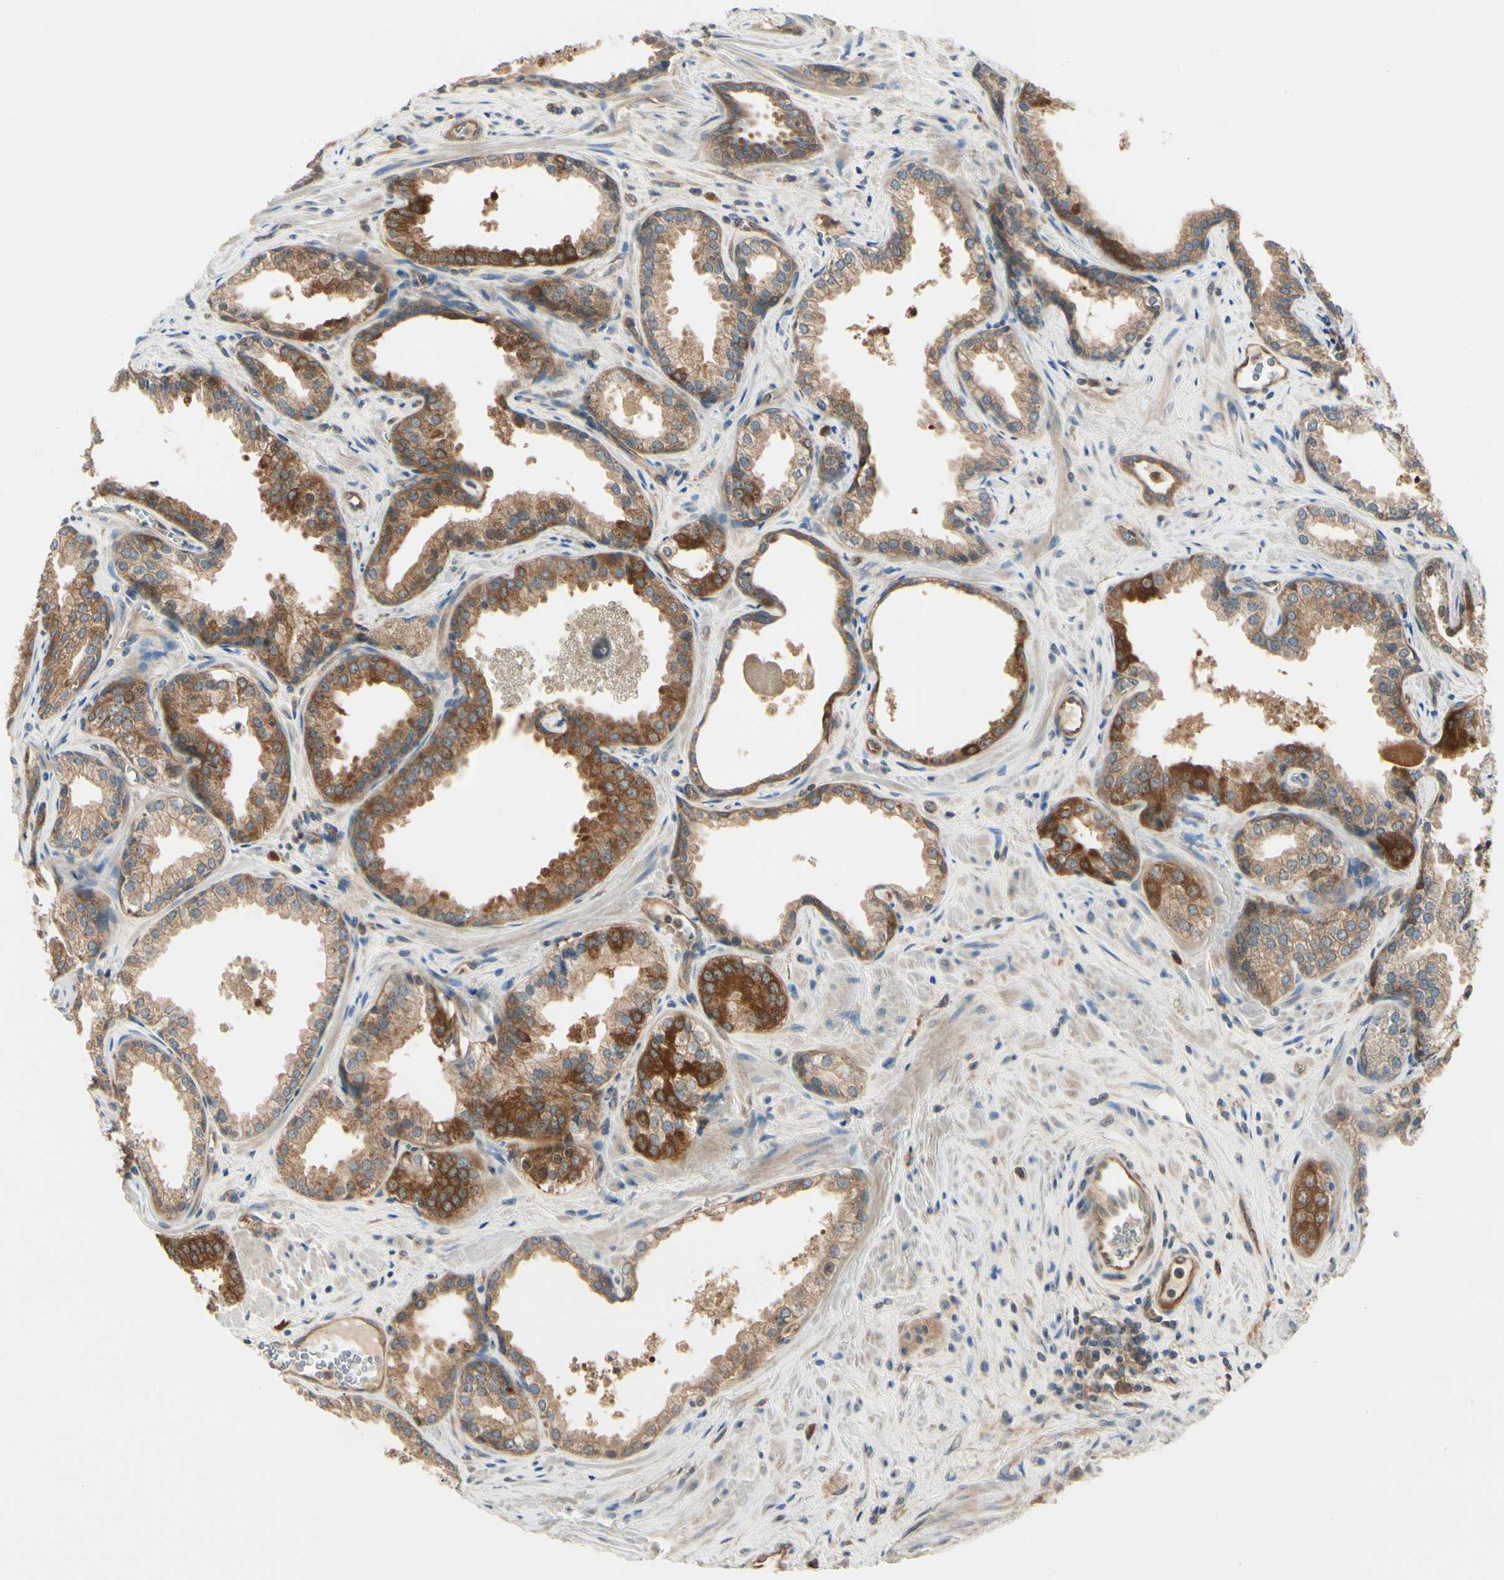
{"staining": {"intensity": "strong", "quantity": ">75%", "location": "cytoplasmic/membranous"}, "tissue": "prostate cancer", "cell_type": "Tumor cells", "image_type": "cancer", "snomed": [{"axis": "morphology", "description": "Adenocarcinoma, Low grade"}, {"axis": "topography", "description": "Prostate"}], "caption": "Protein staining of prostate cancer tissue demonstrates strong cytoplasmic/membranous staining in approximately >75% of tumor cells. (DAB IHC with brightfield microscopy, high magnification).", "gene": "NME1-NME2", "patient": {"sex": "male", "age": 60}}